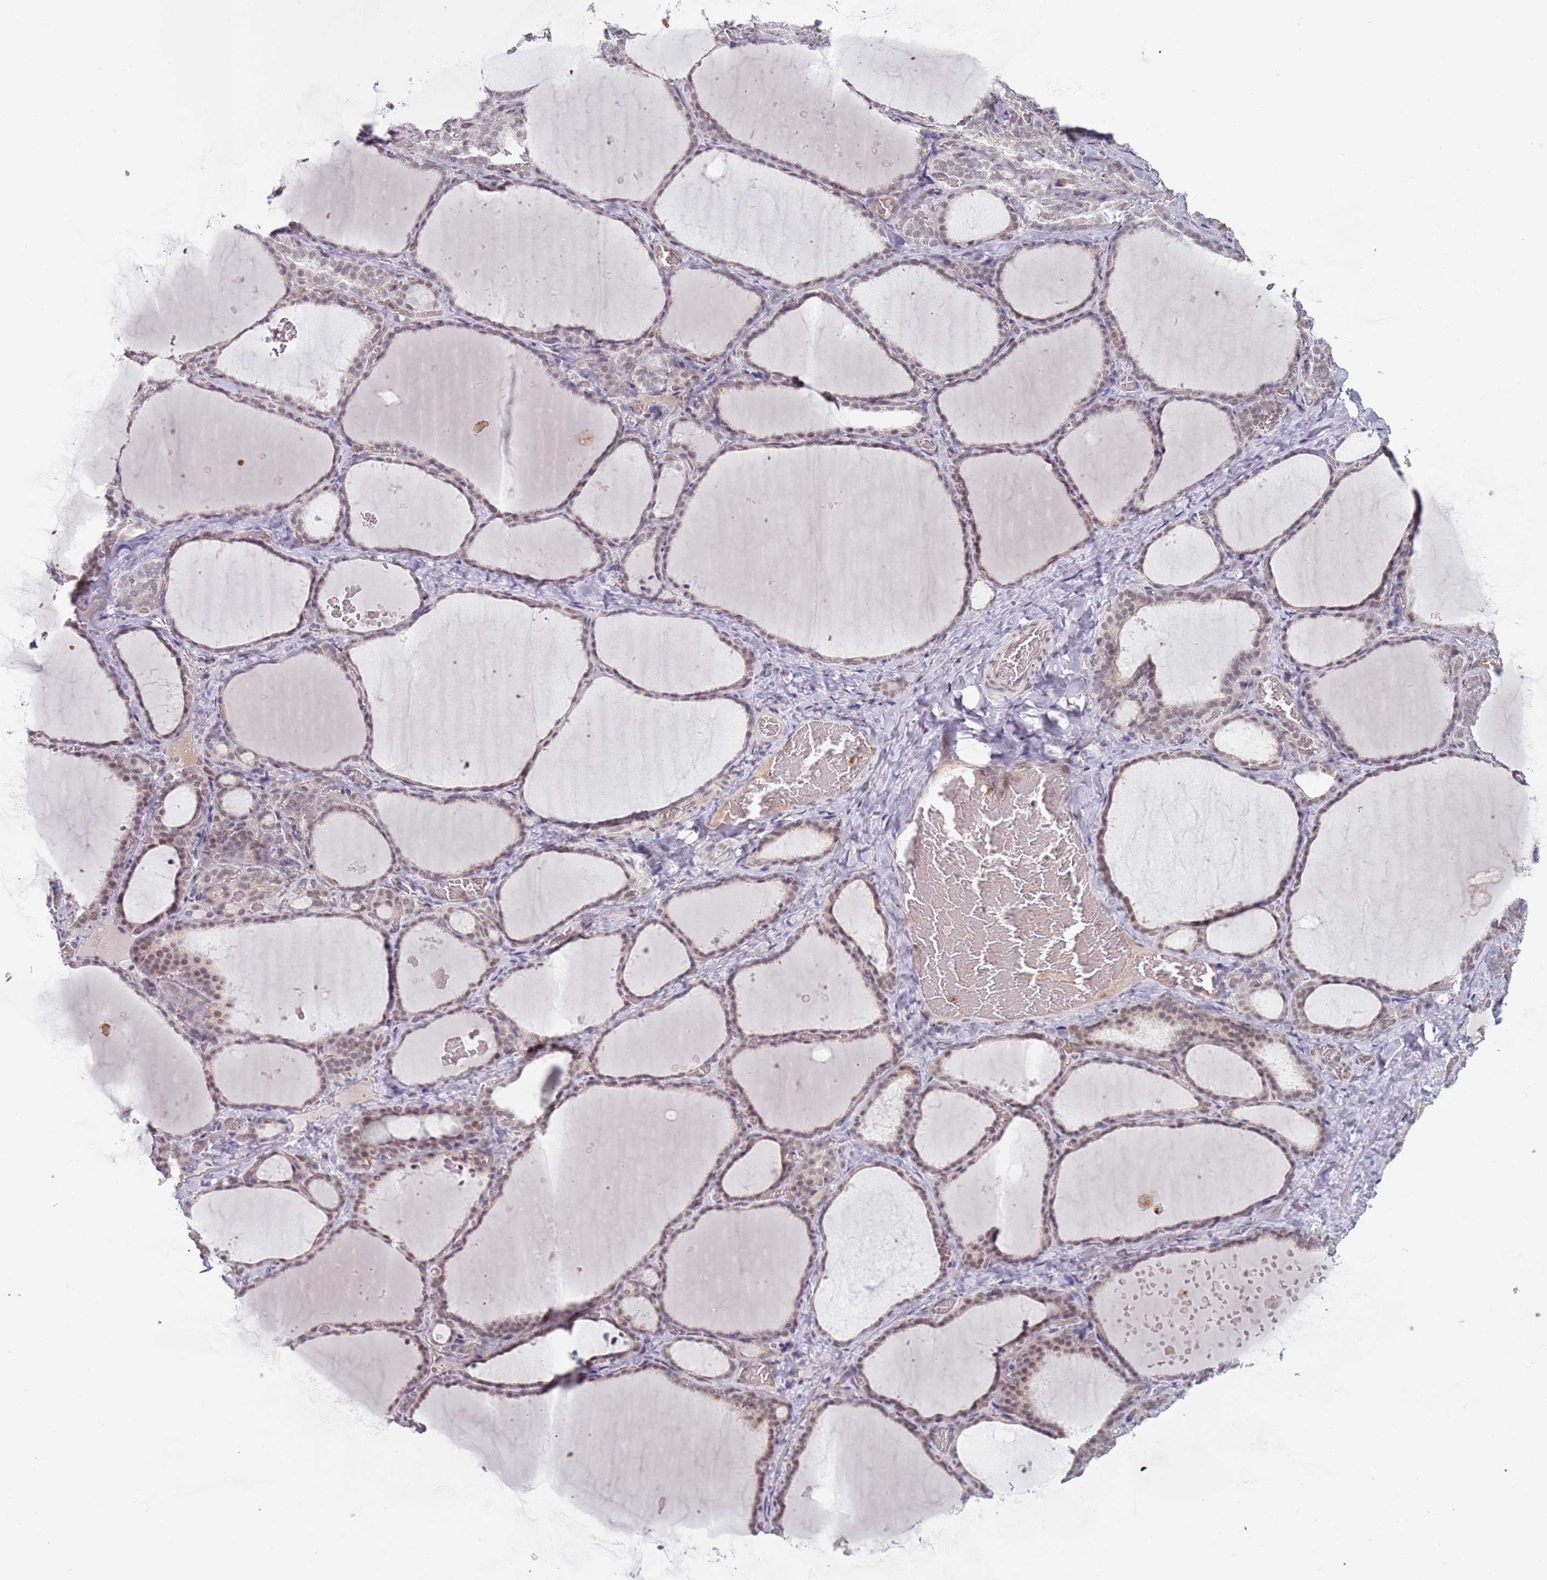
{"staining": {"intensity": "weak", "quantity": ">75%", "location": "nuclear"}, "tissue": "thyroid gland", "cell_type": "Glandular cells", "image_type": "normal", "snomed": [{"axis": "morphology", "description": "Normal tissue, NOS"}, {"axis": "topography", "description": "Thyroid gland"}], "caption": "Glandular cells reveal weak nuclear positivity in about >75% of cells in normal thyroid gland. (DAB (3,3'-diaminobenzidine) = brown stain, brightfield microscopy at high magnification).", "gene": "REXO4", "patient": {"sex": "female", "age": 39}}